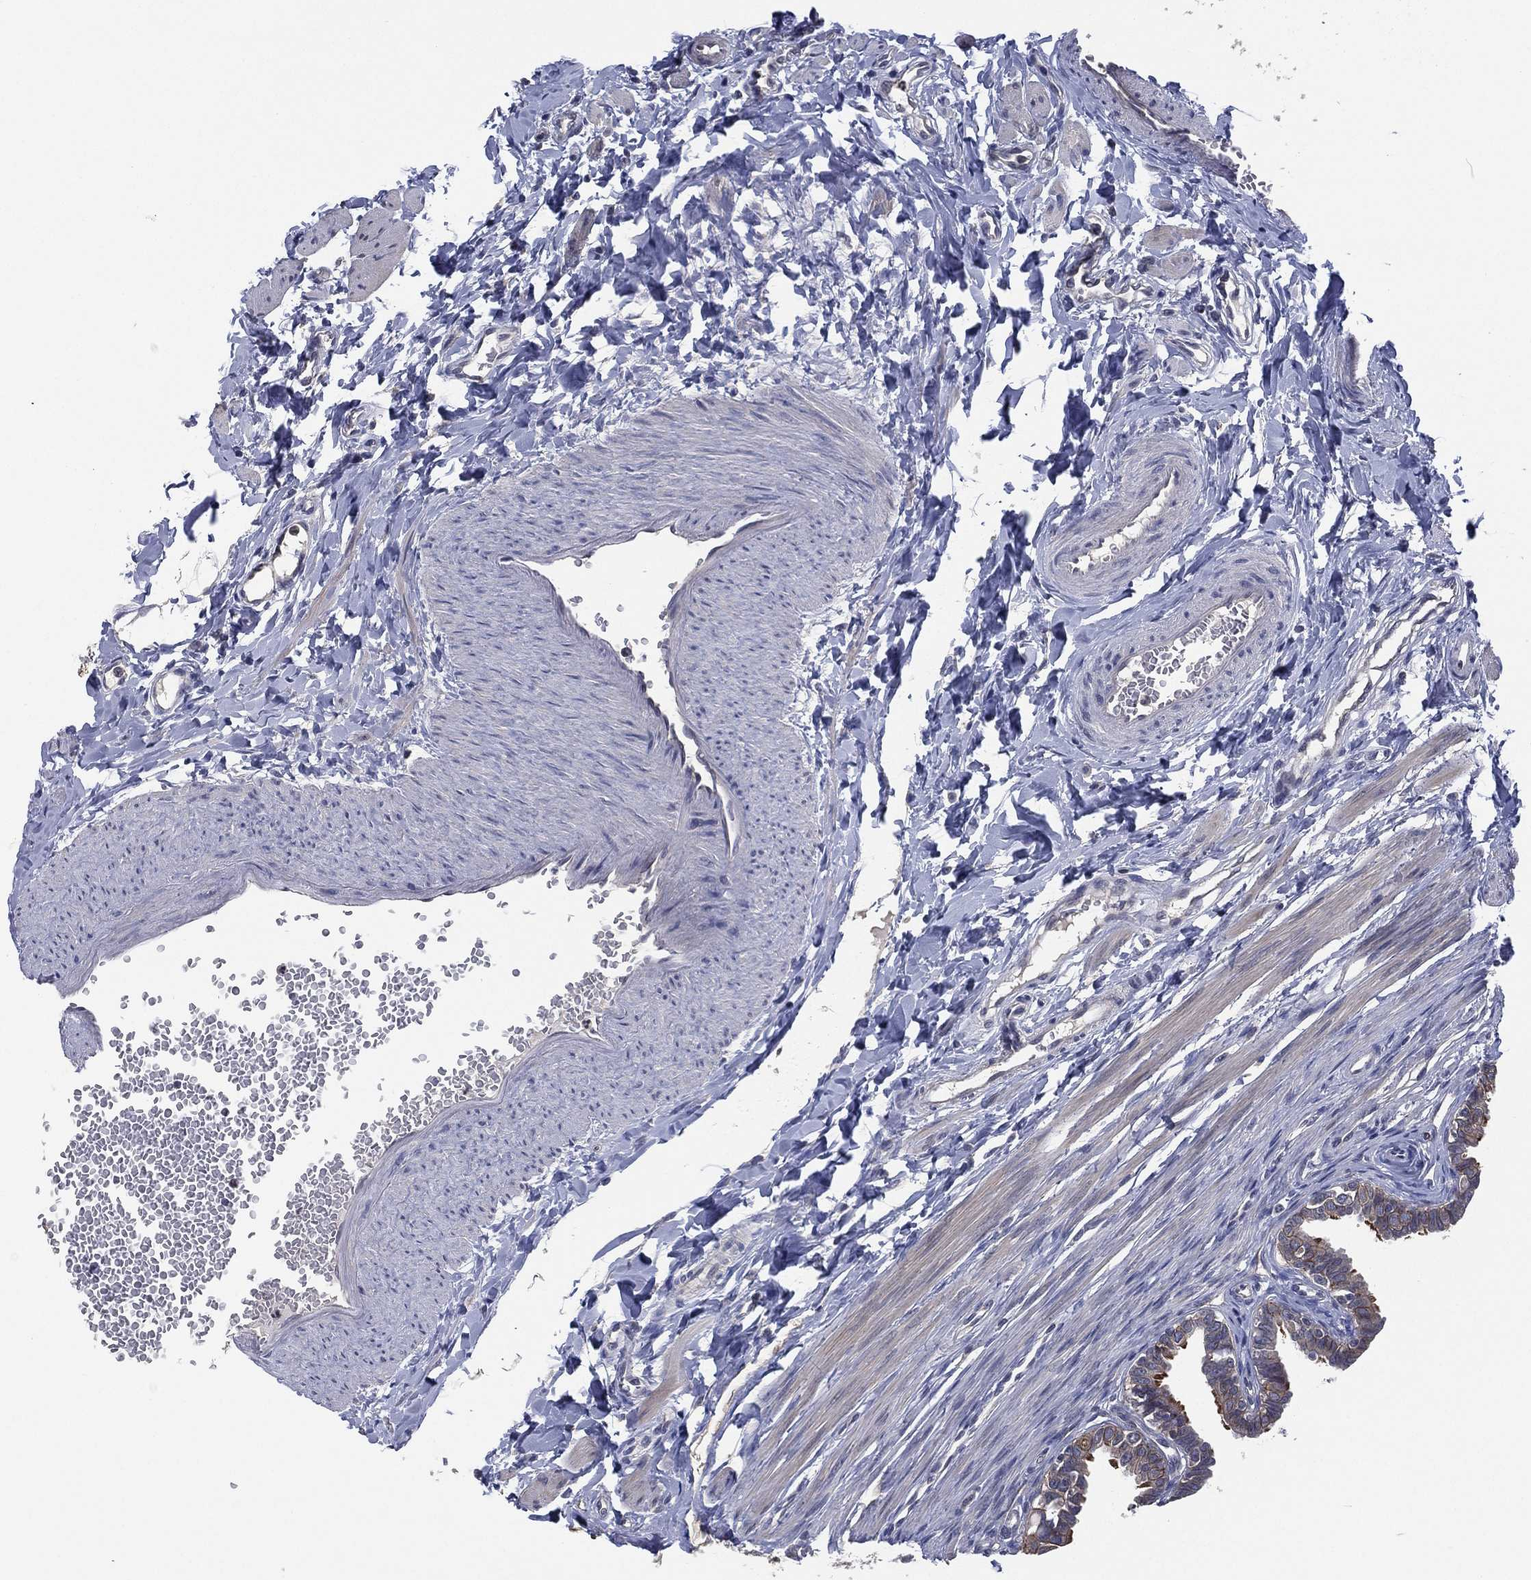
{"staining": {"intensity": "strong", "quantity": "25%-75%", "location": "cytoplasmic/membranous"}, "tissue": "fallopian tube", "cell_type": "Glandular cells", "image_type": "normal", "snomed": [{"axis": "morphology", "description": "Normal tissue, NOS"}, {"axis": "topography", "description": "Fallopian tube"}], "caption": "A brown stain shows strong cytoplasmic/membranous expression of a protein in glandular cells of normal fallopian tube. (DAB (3,3'-diaminobenzidine) = brown stain, brightfield microscopy at high magnification).", "gene": "MPP7", "patient": {"sex": "female", "age": 36}}